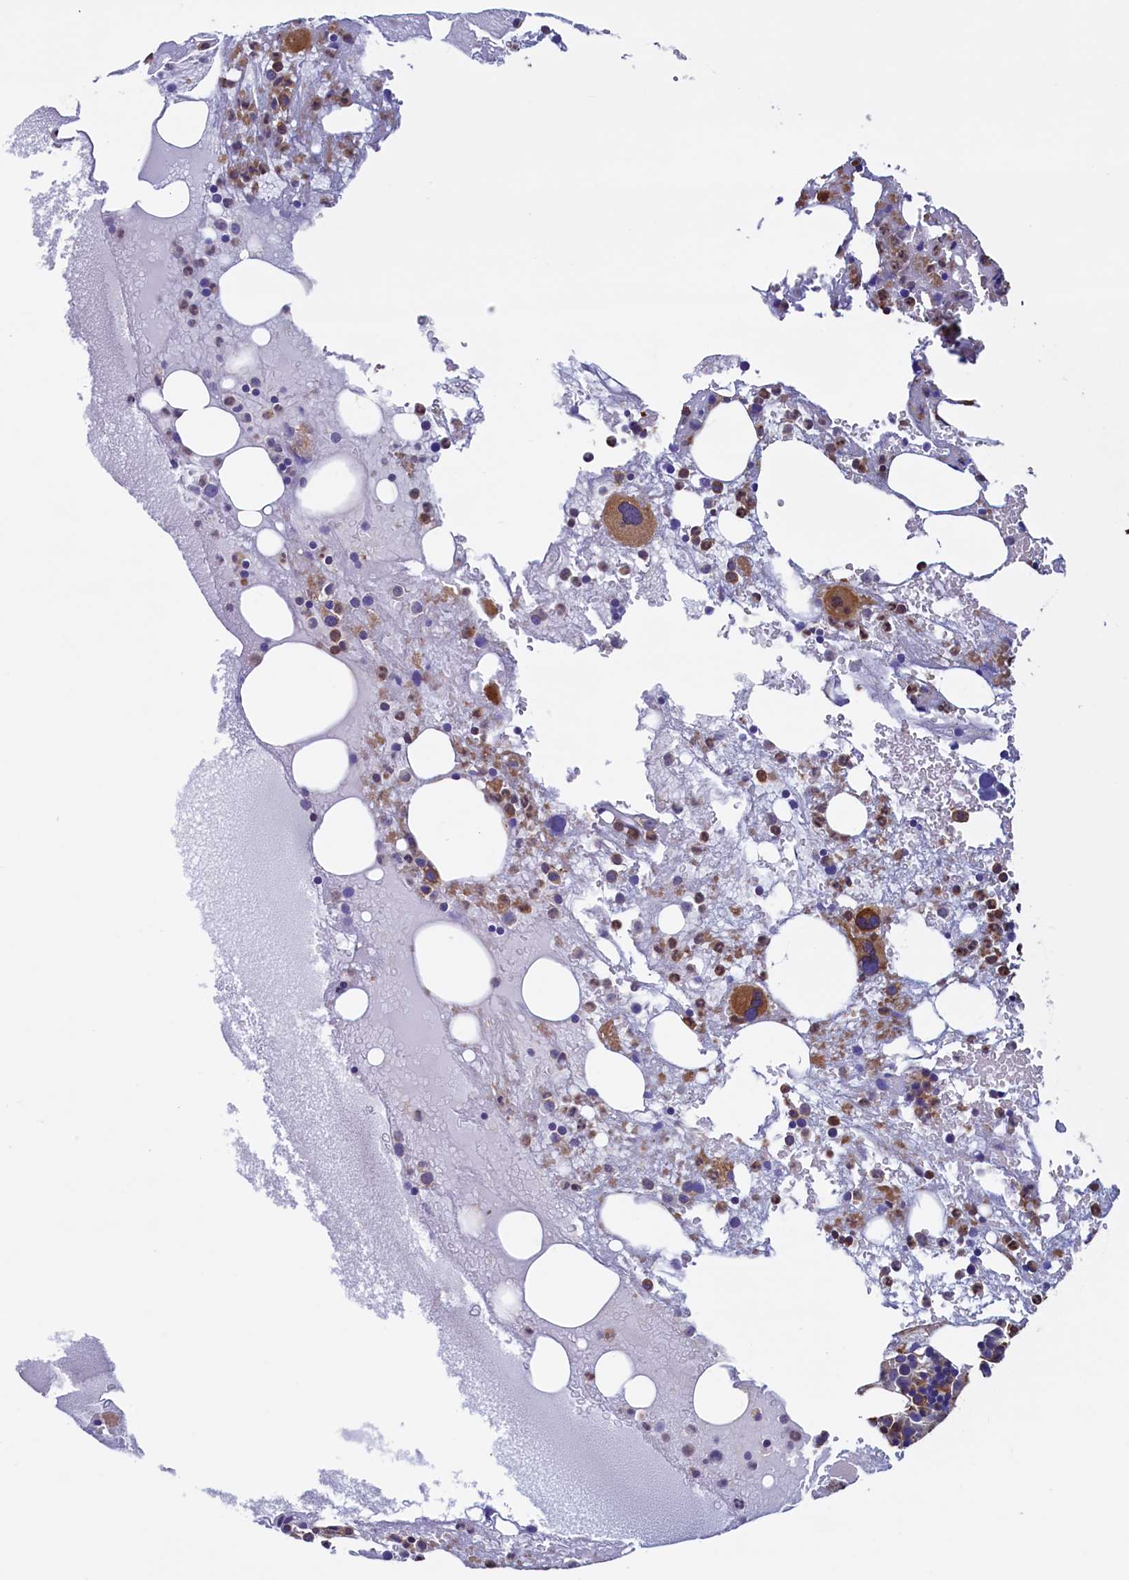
{"staining": {"intensity": "moderate", "quantity": "<25%", "location": "cytoplasmic/membranous"}, "tissue": "bone marrow", "cell_type": "Hematopoietic cells", "image_type": "normal", "snomed": [{"axis": "morphology", "description": "Normal tissue, NOS"}, {"axis": "topography", "description": "Bone marrow"}], "caption": "The immunohistochemical stain highlights moderate cytoplasmic/membranous expression in hematopoietic cells of normal bone marrow.", "gene": "ATXN2L", "patient": {"sex": "male", "age": 61}}